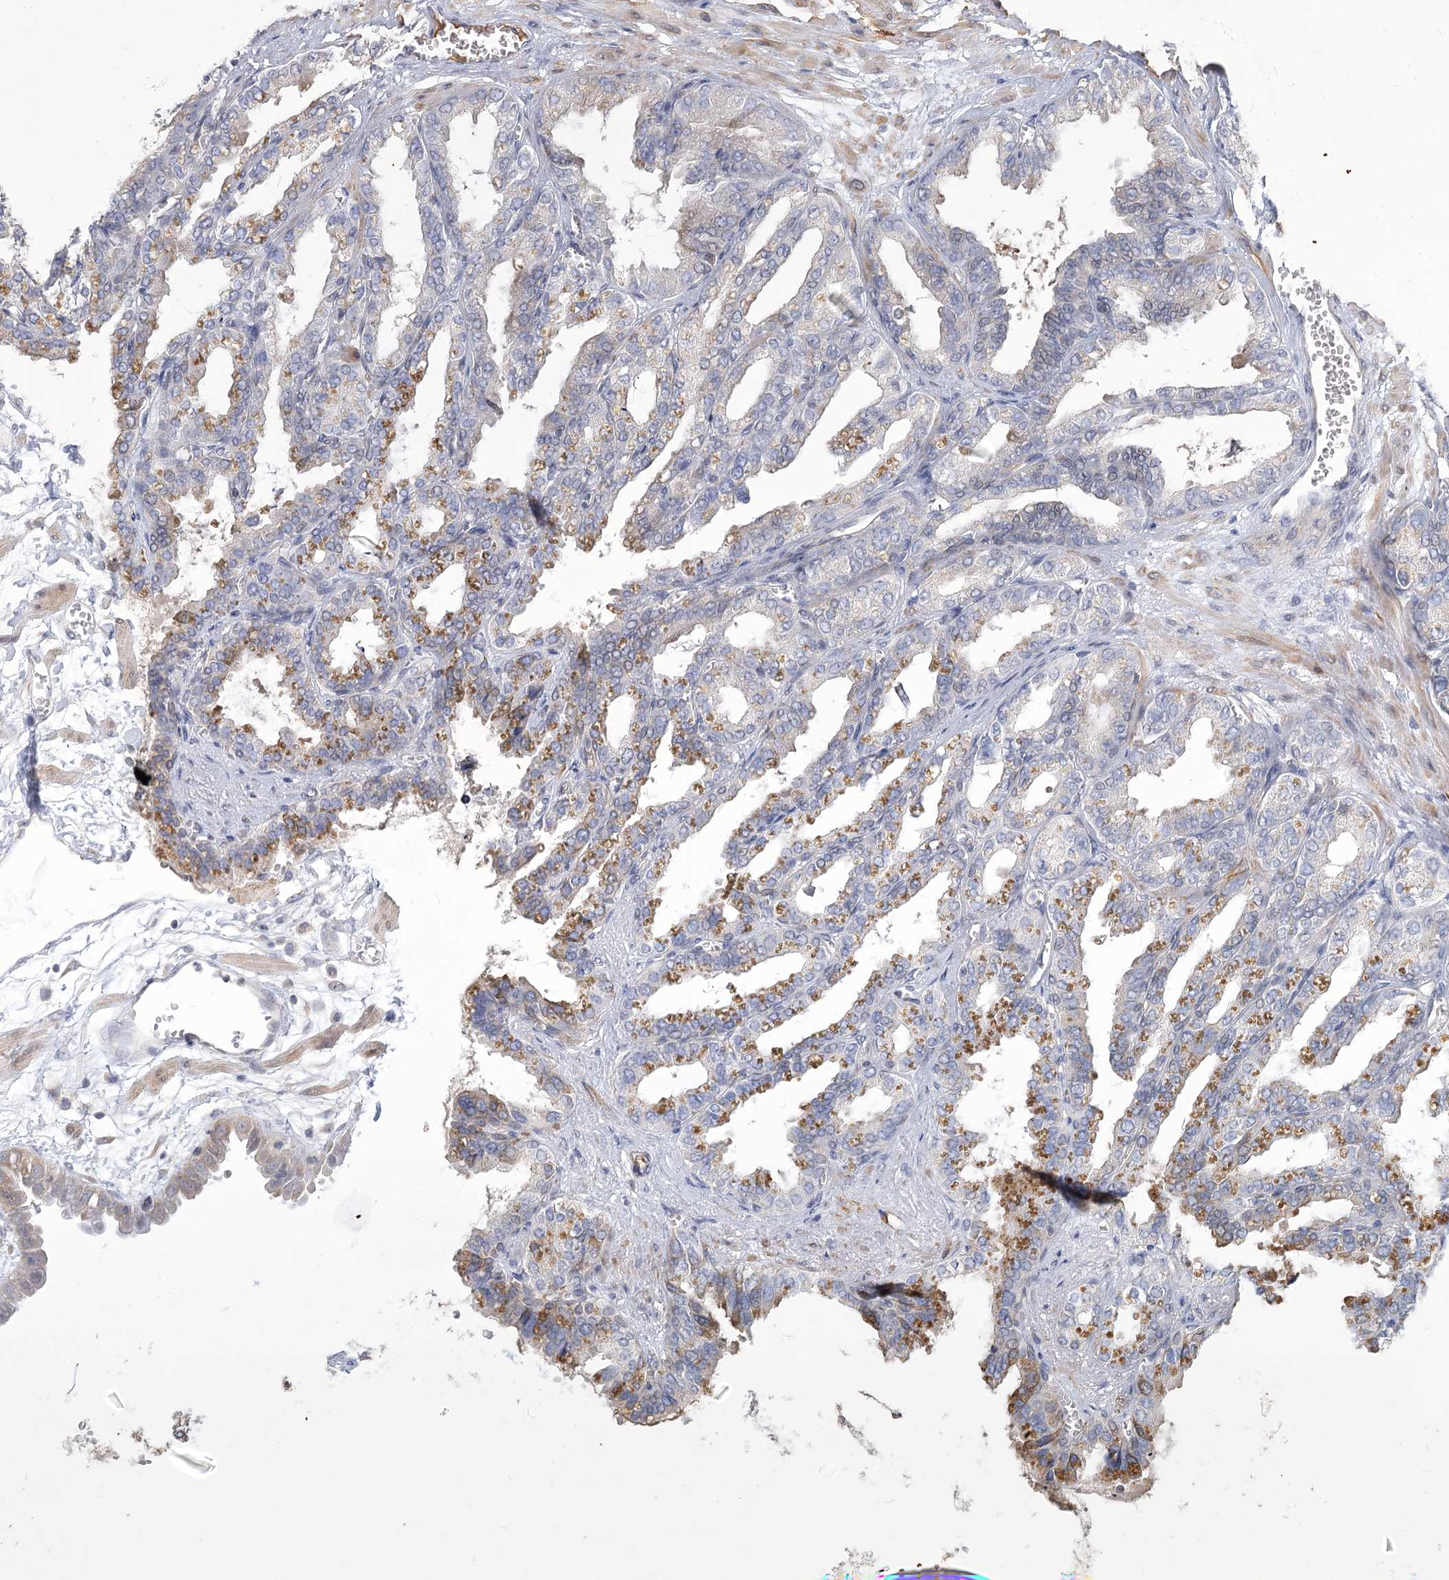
{"staining": {"intensity": "moderate", "quantity": "<25%", "location": "cytoplasmic/membranous"}, "tissue": "seminal vesicle", "cell_type": "Glandular cells", "image_type": "normal", "snomed": [{"axis": "morphology", "description": "Normal tissue, NOS"}, {"axis": "topography", "description": "Prostate"}, {"axis": "topography", "description": "Seminal veicle"}], "caption": "Immunohistochemistry staining of normal seminal vesicle, which shows low levels of moderate cytoplasmic/membranous positivity in about <25% of glandular cells indicating moderate cytoplasmic/membranous protein staining. The staining was performed using DAB (3,3'-diaminobenzidine) (brown) for protein detection and nuclei were counterstained in hematoxylin (blue).", "gene": "USP11", "patient": {"sex": "male", "age": 51}}